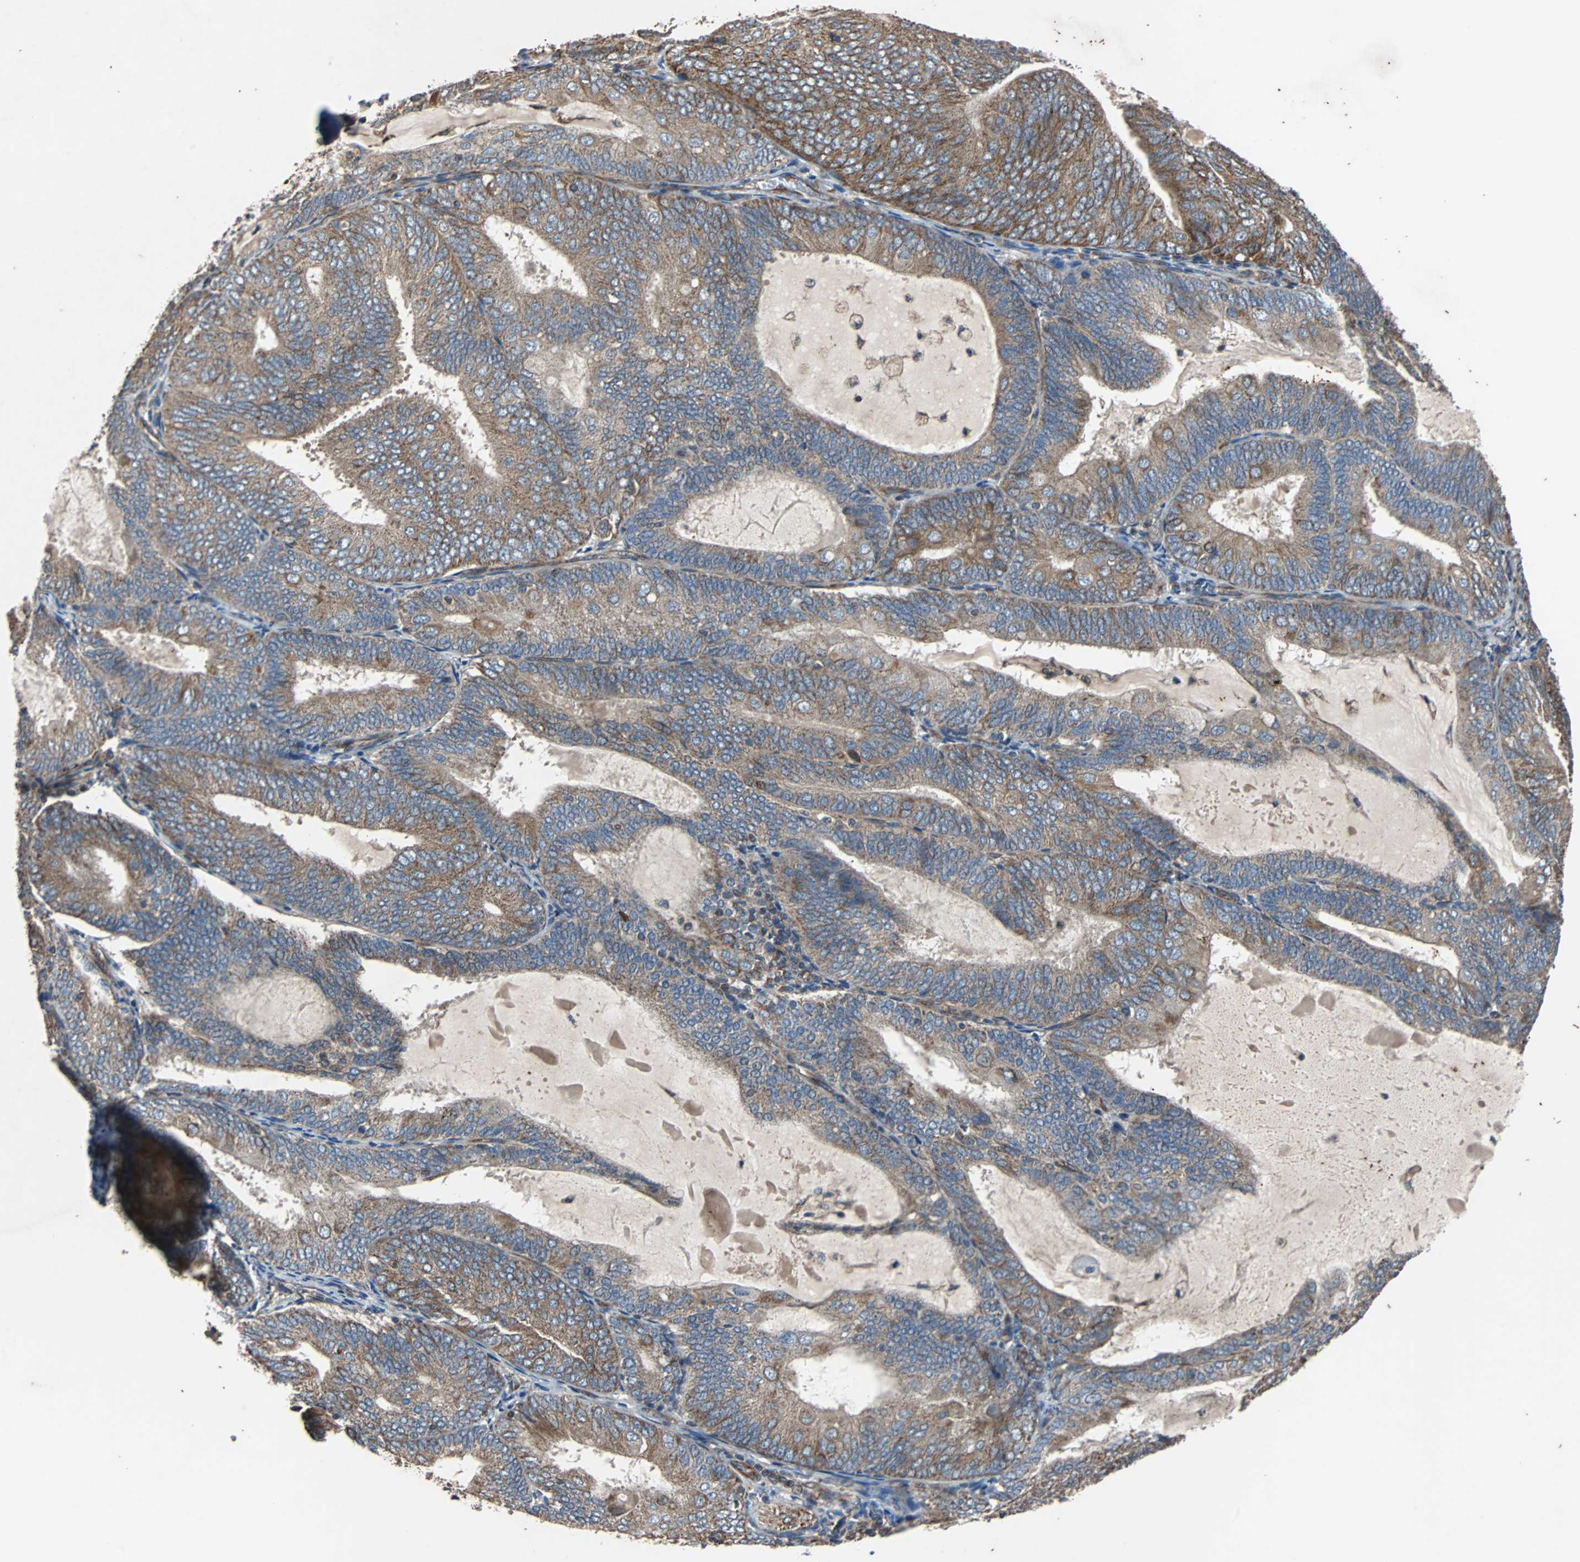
{"staining": {"intensity": "moderate", "quantity": ">75%", "location": "cytoplasmic/membranous"}, "tissue": "endometrial cancer", "cell_type": "Tumor cells", "image_type": "cancer", "snomed": [{"axis": "morphology", "description": "Adenocarcinoma, NOS"}, {"axis": "topography", "description": "Endometrium"}], "caption": "Immunohistochemistry photomicrograph of endometrial cancer stained for a protein (brown), which reveals medium levels of moderate cytoplasmic/membranous positivity in approximately >75% of tumor cells.", "gene": "ACTR3", "patient": {"sex": "female", "age": 81}}